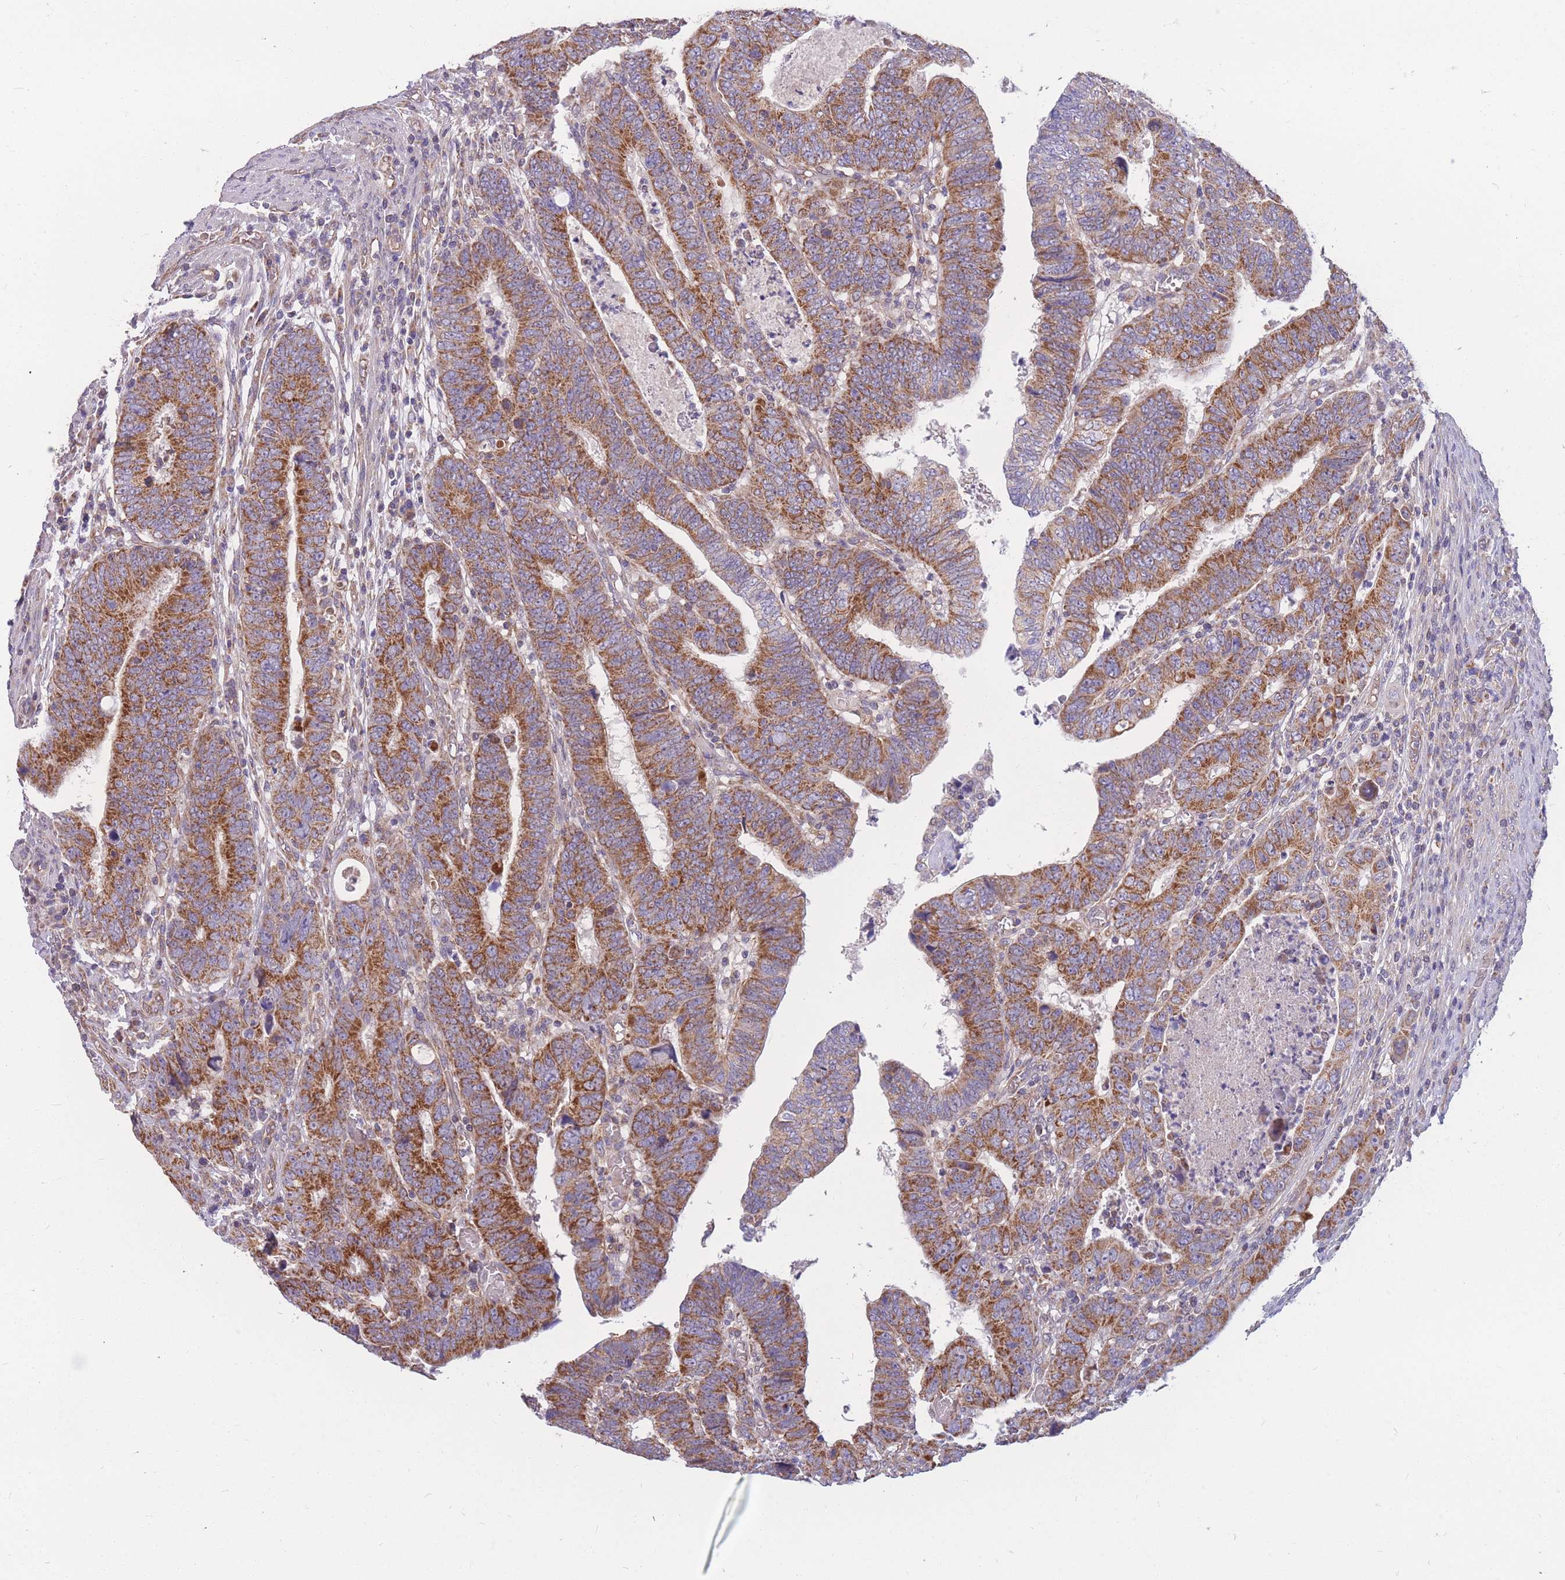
{"staining": {"intensity": "strong", "quantity": "25%-75%", "location": "cytoplasmic/membranous"}, "tissue": "colorectal cancer", "cell_type": "Tumor cells", "image_type": "cancer", "snomed": [{"axis": "morphology", "description": "Normal tissue, NOS"}, {"axis": "morphology", "description": "Adenocarcinoma, NOS"}, {"axis": "topography", "description": "Rectum"}], "caption": "An IHC image of neoplastic tissue is shown. Protein staining in brown shows strong cytoplasmic/membranous positivity in colorectal cancer within tumor cells.", "gene": "MRPS9", "patient": {"sex": "female", "age": 65}}